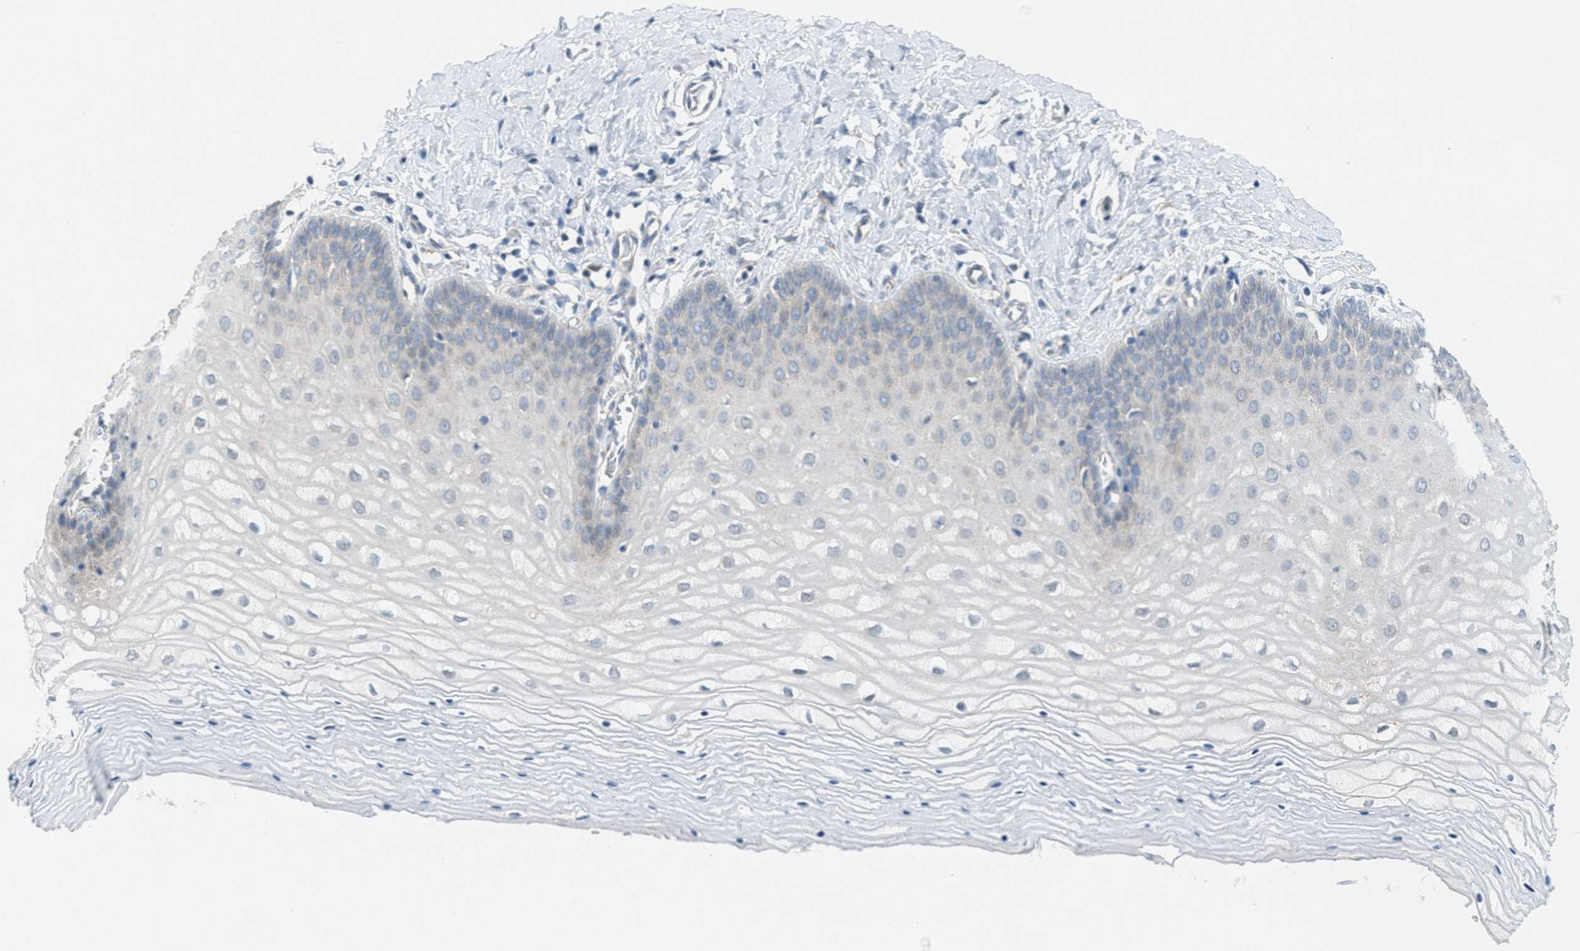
{"staining": {"intensity": "negative", "quantity": "none", "location": "none"}, "tissue": "cervix", "cell_type": "Glandular cells", "image_type": "normal", "snomed": [{"axis": "morphology", "description": "Normal tissue, NOS"}, {"axis": "topography", "description": "Cervix"}], "caption": "A photomicrograph of cervix stained for a protein exhibits no brown staining in glandular cells. (Brightfield microscopy of DAB (3,3'-diaminobenzidine) immunohistochemistry at high magnification).", "gene": "ZFYVE9", "patient": {"sex": "female", "age": 55}}